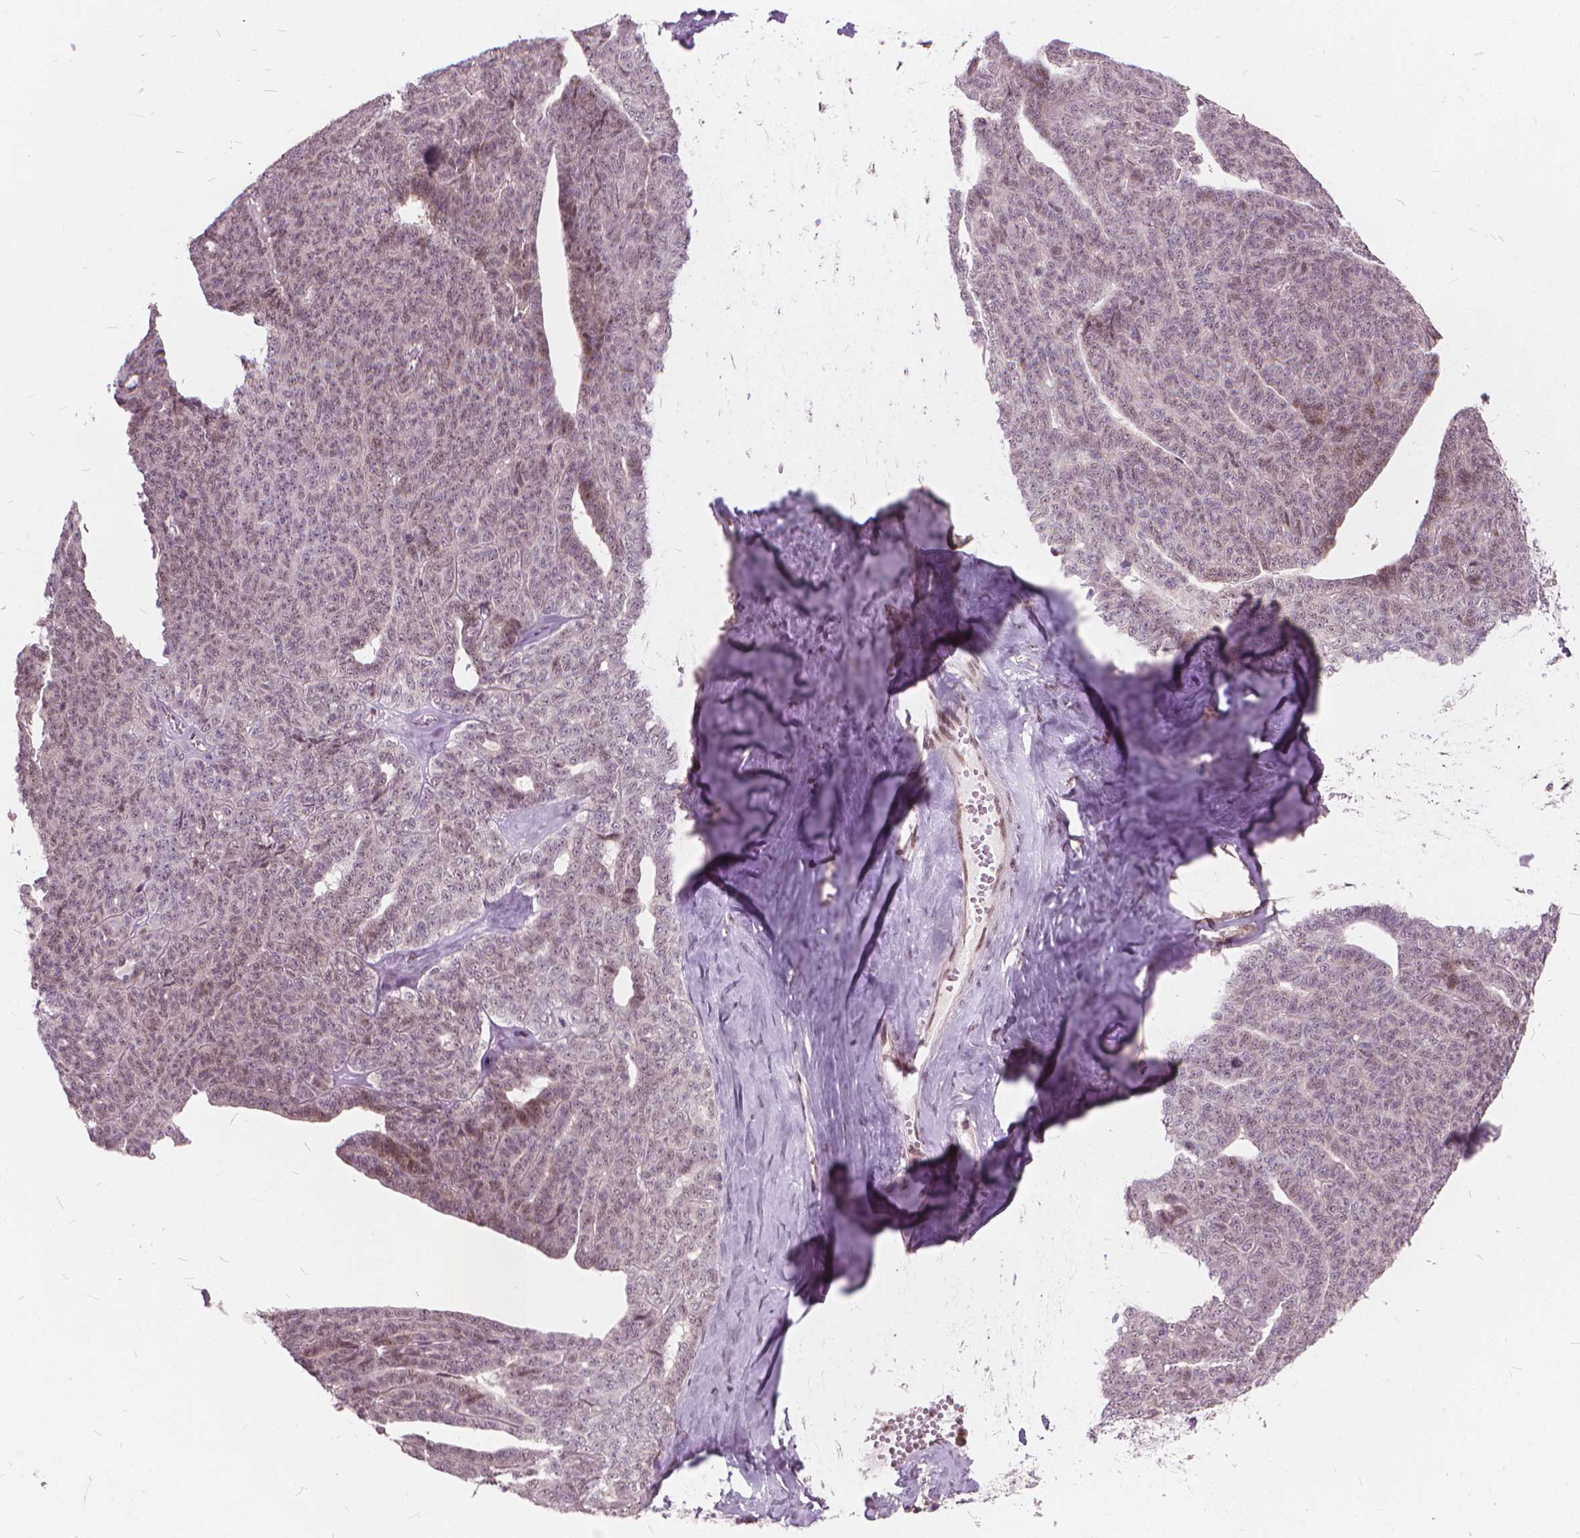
{"staining": {"intensity": "weak", "quantity": ">75%", "location": "nuclear"}, "tissue": "ovarian cancer", "cell_type": "Tumor cells", "image_type": "cancer", "snomed": [{"axis": "morphology", "description": "Cystadenocarcinoma, serous, NOS"}, {"axis": "topography", "description": "Ovary"}], "caption": "Ovarian serous cystadenocarcinoma stained with a protein marker shows weak staining in tumor cells.", "gene": "STAT5B", "patient": {"sex": "female", "age": 71}}